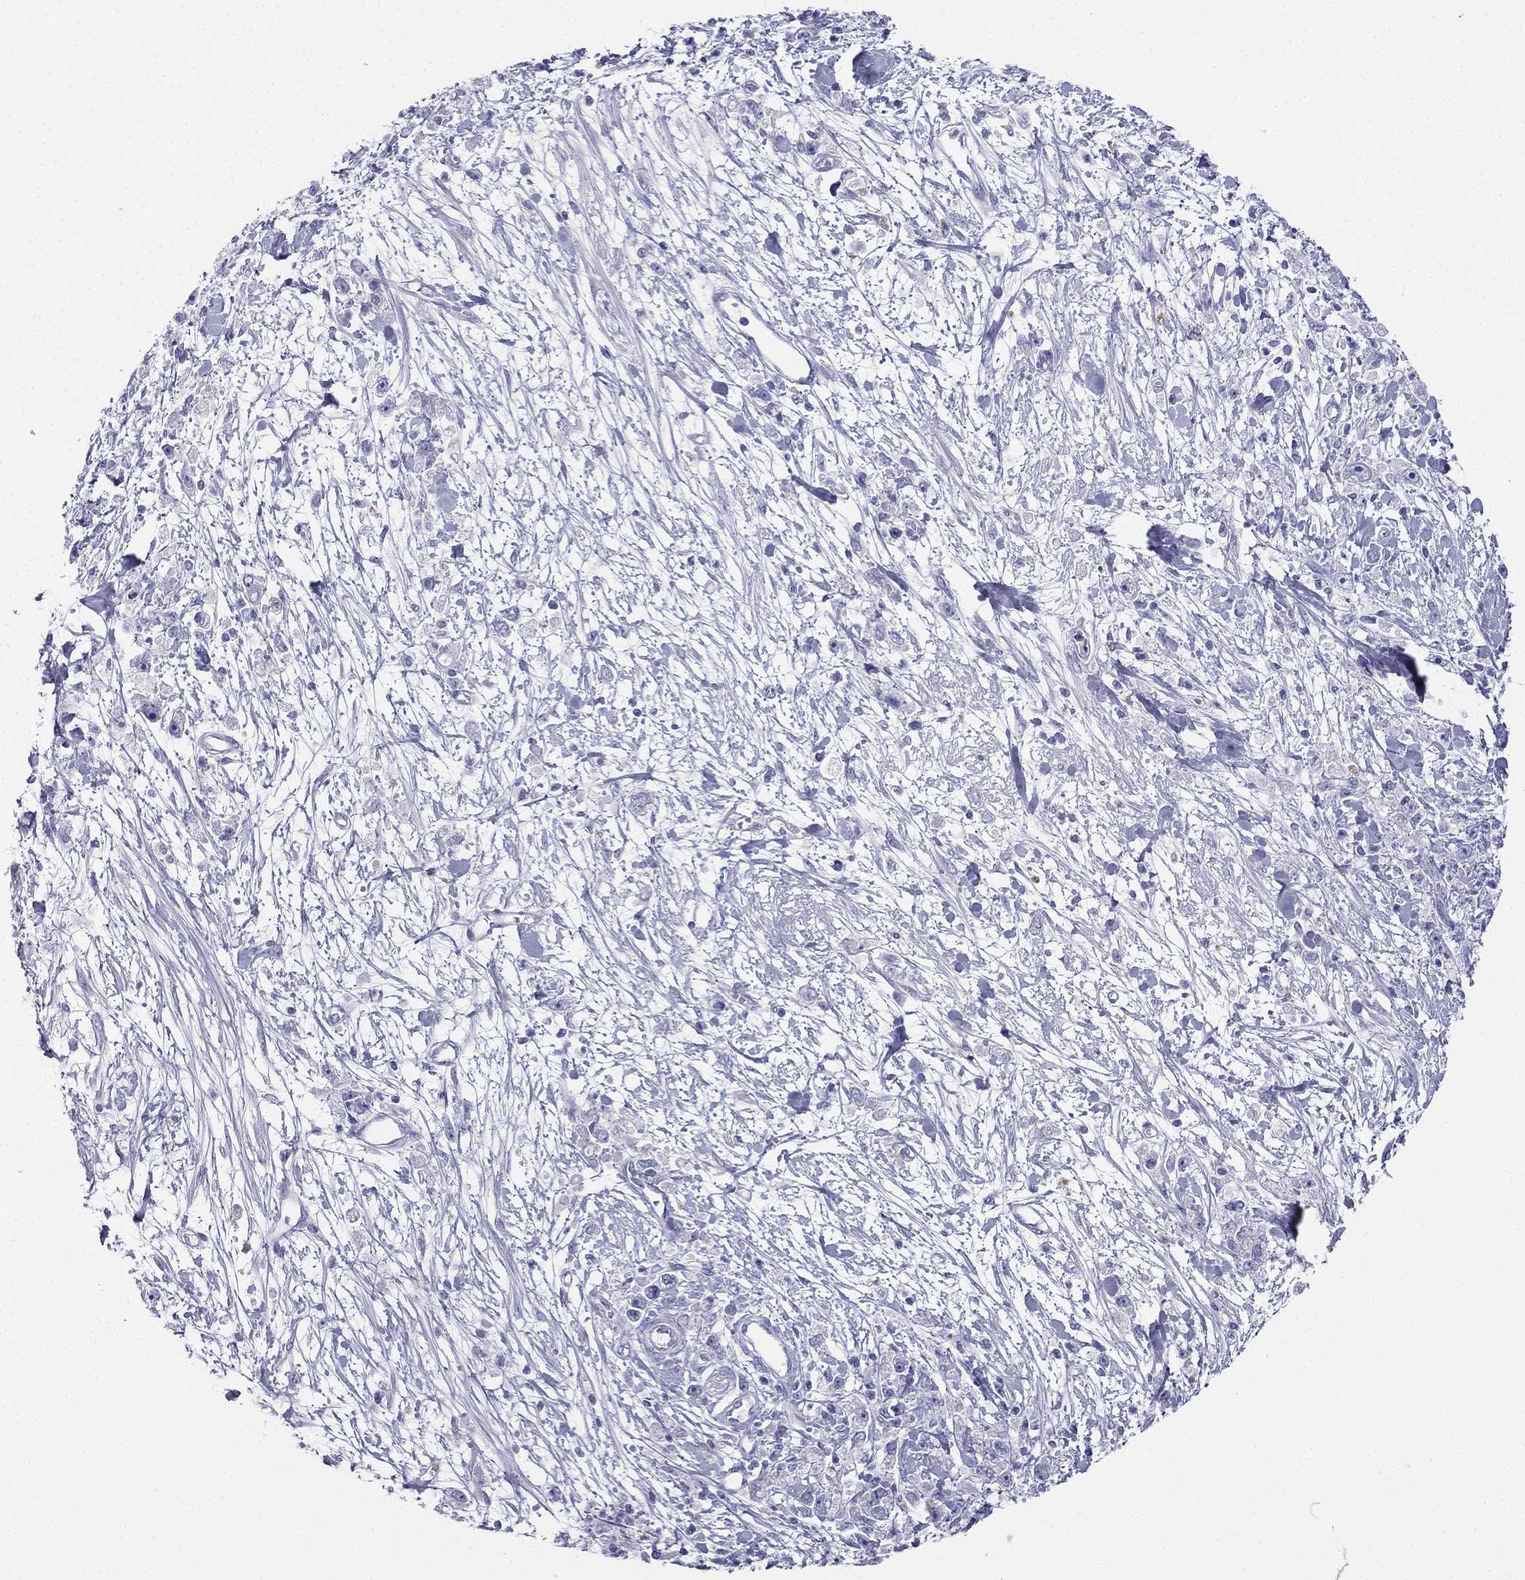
{"staining": {"intensity": "negative", "quantity": "none", "location": "none"}, "tissue": "stomach cancer", "cell_type": "Tumor cells", "image_type": "cancer", "snomed": [{"axis": "morphology", "description": "Adenocarcinoma, NOS"}, {"axis": "topography", "description": "Stomach"}], "caption": "There is no significant positivity in tumor cells of stomach adenocarcinoma.", "gene": "ALOXE3", "patient": {"sex": "female", "age": 59}}